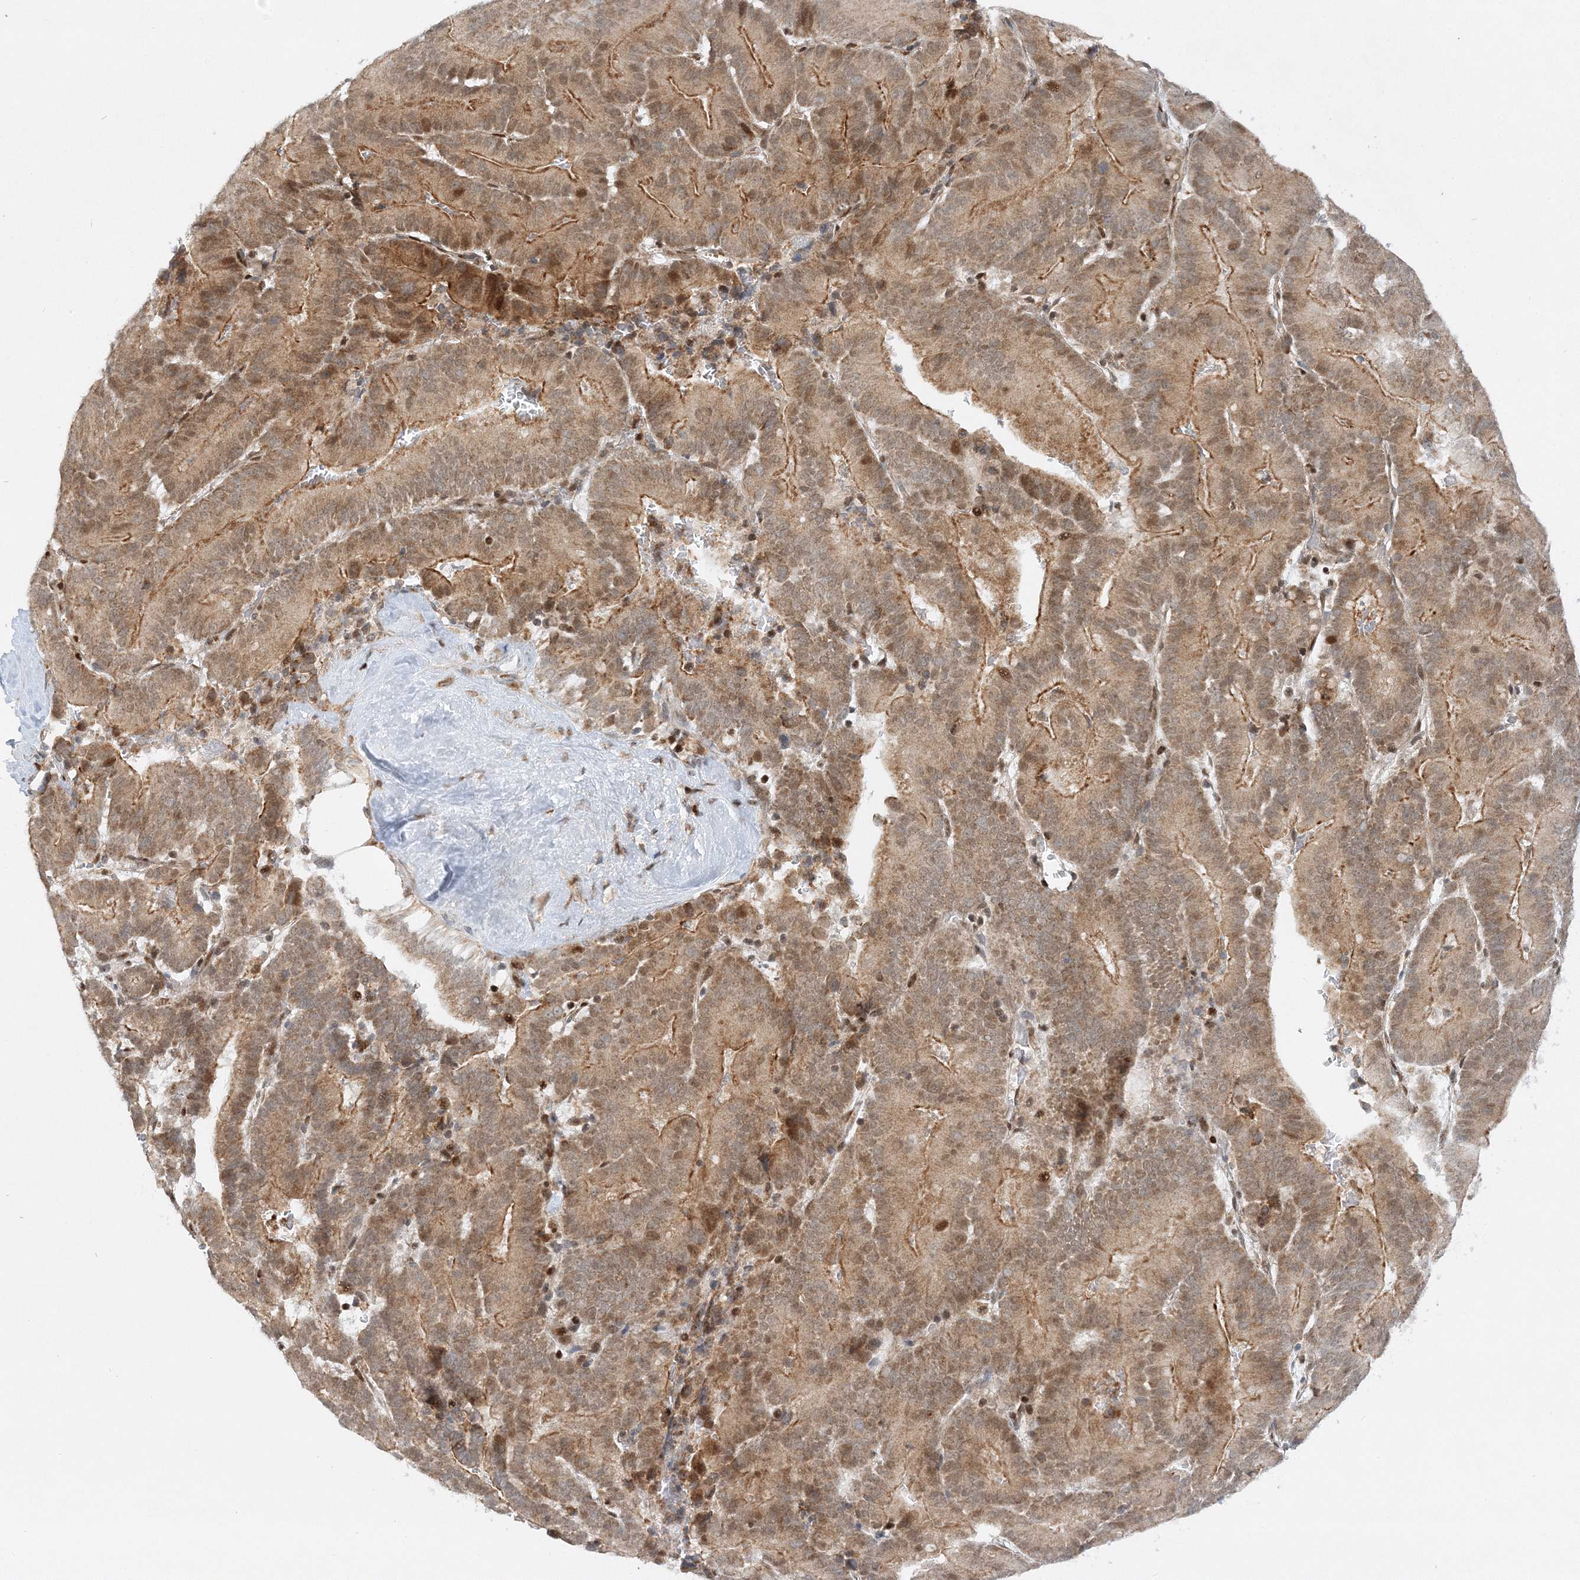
{"staining": {"intensity": "moderate", "quantity": ">75%", "location": "cytoplasmic/membranous,nuclear"}, "tissue": "liver cancer", "cell_type": "Tumor cells", "image_type": "cancer", "snomed": [{"axis": "morphology", "description": "Cholangiocarcinoma"}, {"axis": "topography", "description": "Liver"}], "caption": "Immunohistochemistry photomicrograph of neoplastic tissue: human liver cancer stained using IHC displays medium levels of moderate protein expression localized specifically in the cytoplasmic/membranous and nuclear of tumor cells, appearing as a cytoplasmic/membranous and nuclear brown color.", "gene": "RAB11FIP2", "patient": {"sex": "female", "age": 75}}